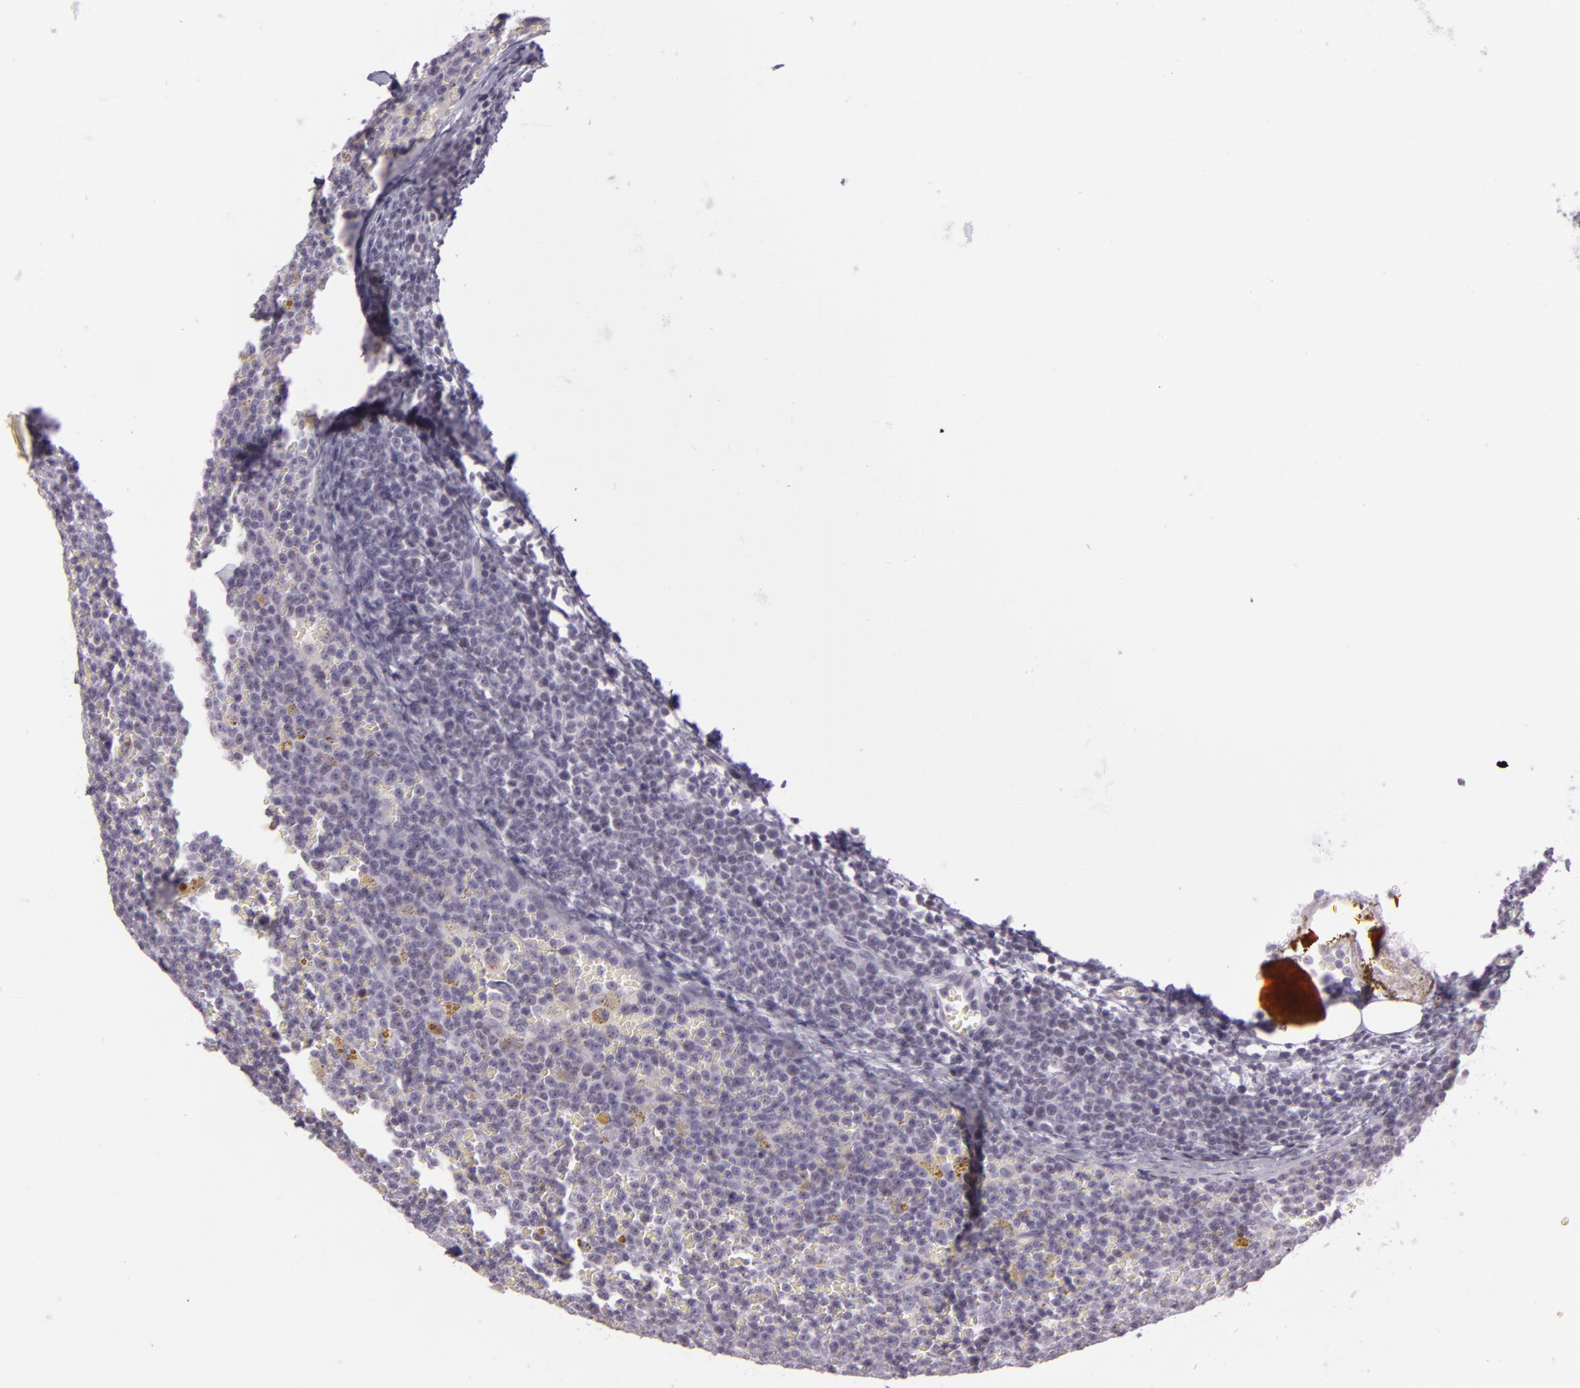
{"staining": {"intensity": "negative", "quantity": "none", "location": "none"}, "tissue": "lymphoma", "cell_type": "Tumor cells", "image_type": "cancer", "snomed": [{"axis": "morphology", "description": "Malignant lymphoma, non-Hodgkin's type, Low grade"}, {"axis": "topography", "description": "Lymph node"}], "caption": "Tumor cells are negative for brown protein staining in low-grade malignant lymphoma, non-Hodgkin's type.", "gene": "MCM3", "patient": {"sex": "male", "age": 50}}